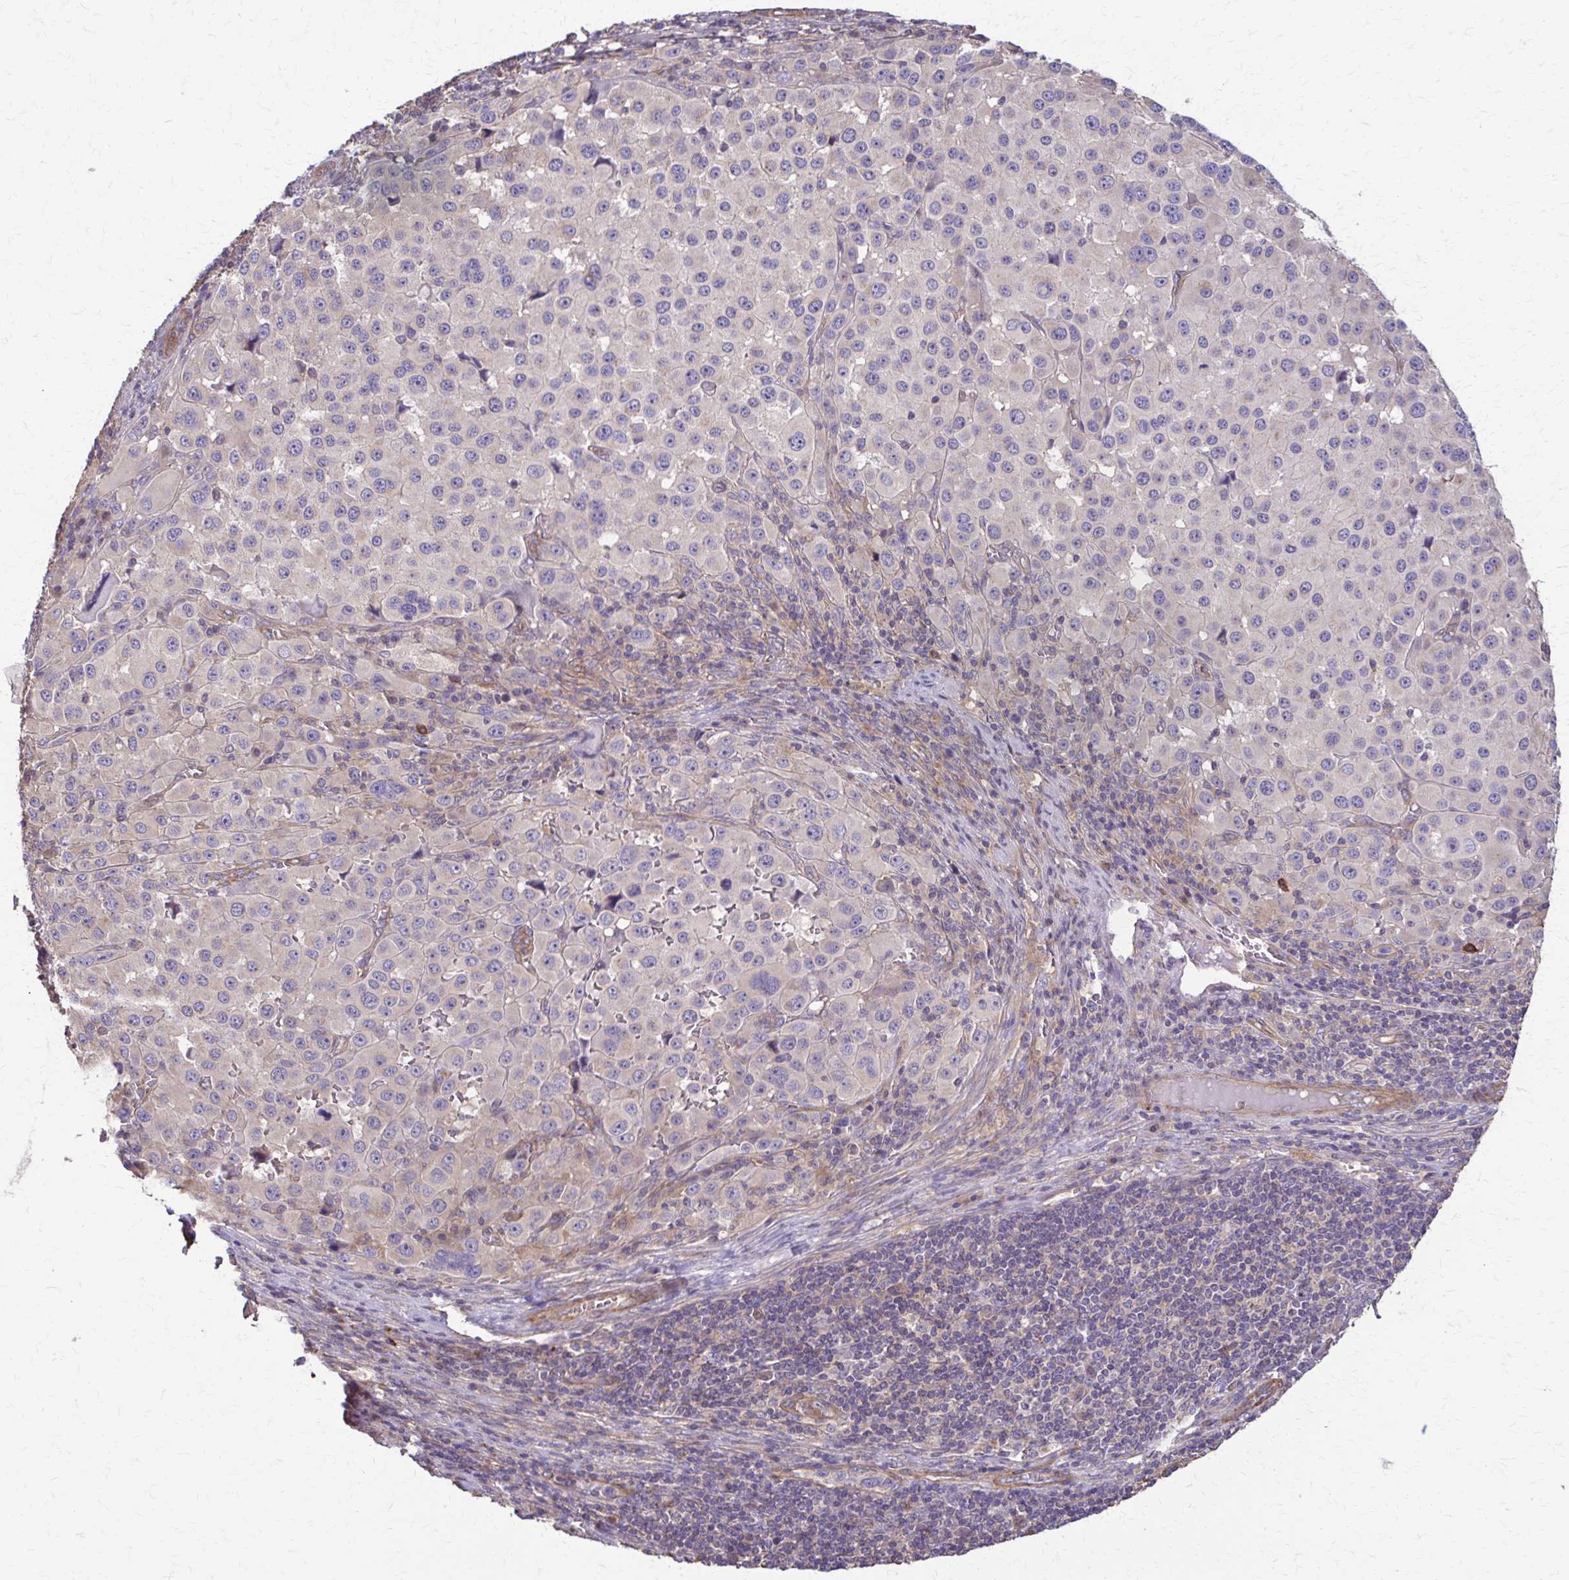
{"staining": {"intensity": "negative", "quantity": "none", "location": "none"}, "tissue": "melanoma", "cell_type": "Tumor cells", "image_type": "cancer", "snomed": [{"axis": "morphology", "description": "Malignant melanoma, Metastatic site"}, {"axis": "topography", "description": "Lymph node"}], "caption": "An immunohistochemistry (IHC) photomicrograph of malignant melanoma (metastatic site) is shown. There is no staining in tumor cells of malignant melanoma (metastatic site).", "gene": "DSP", "patient": {"sex": "female", "age": 65}}